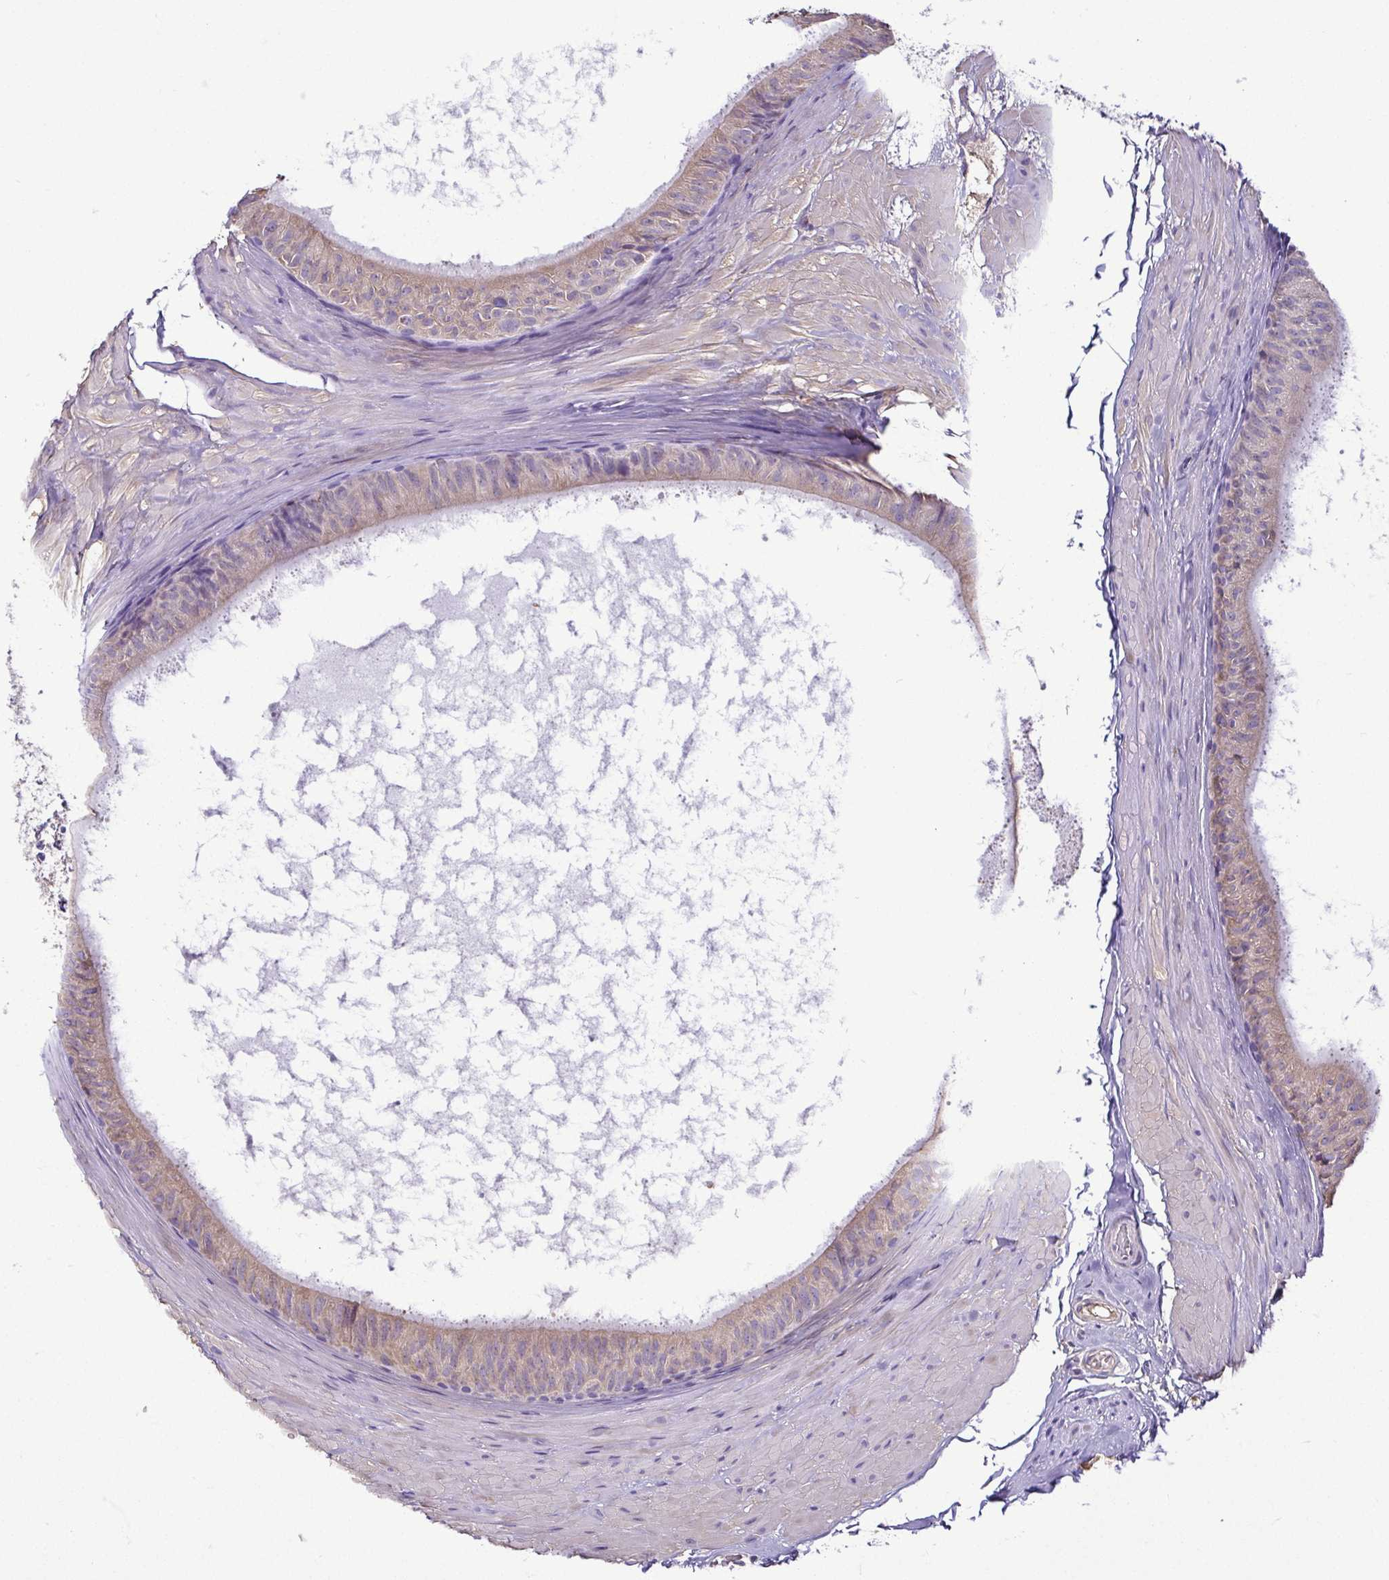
{"staining": {"intensity": "weak", "quantity": "25%-75%", "location": "cytoplasmic/membranous"}, "tissue": "epididymis", "cell_type": "Glandular cells", "image_type": "normal", "snomed": [{"axis": "morphology", "description": "Normal tissue, NOS"}, {"axis": "topography", "description": "Epididymis"}], "caption": "Protein expression analysis of benign epididymis shows weak cytoplasmic/membranous positivity in approximately 25%-75% of glandular cells. (IHC, brightfield microscopy, high magnification).", "gene": "MYL10", "patient": {"sex": "male", "age": 33}}